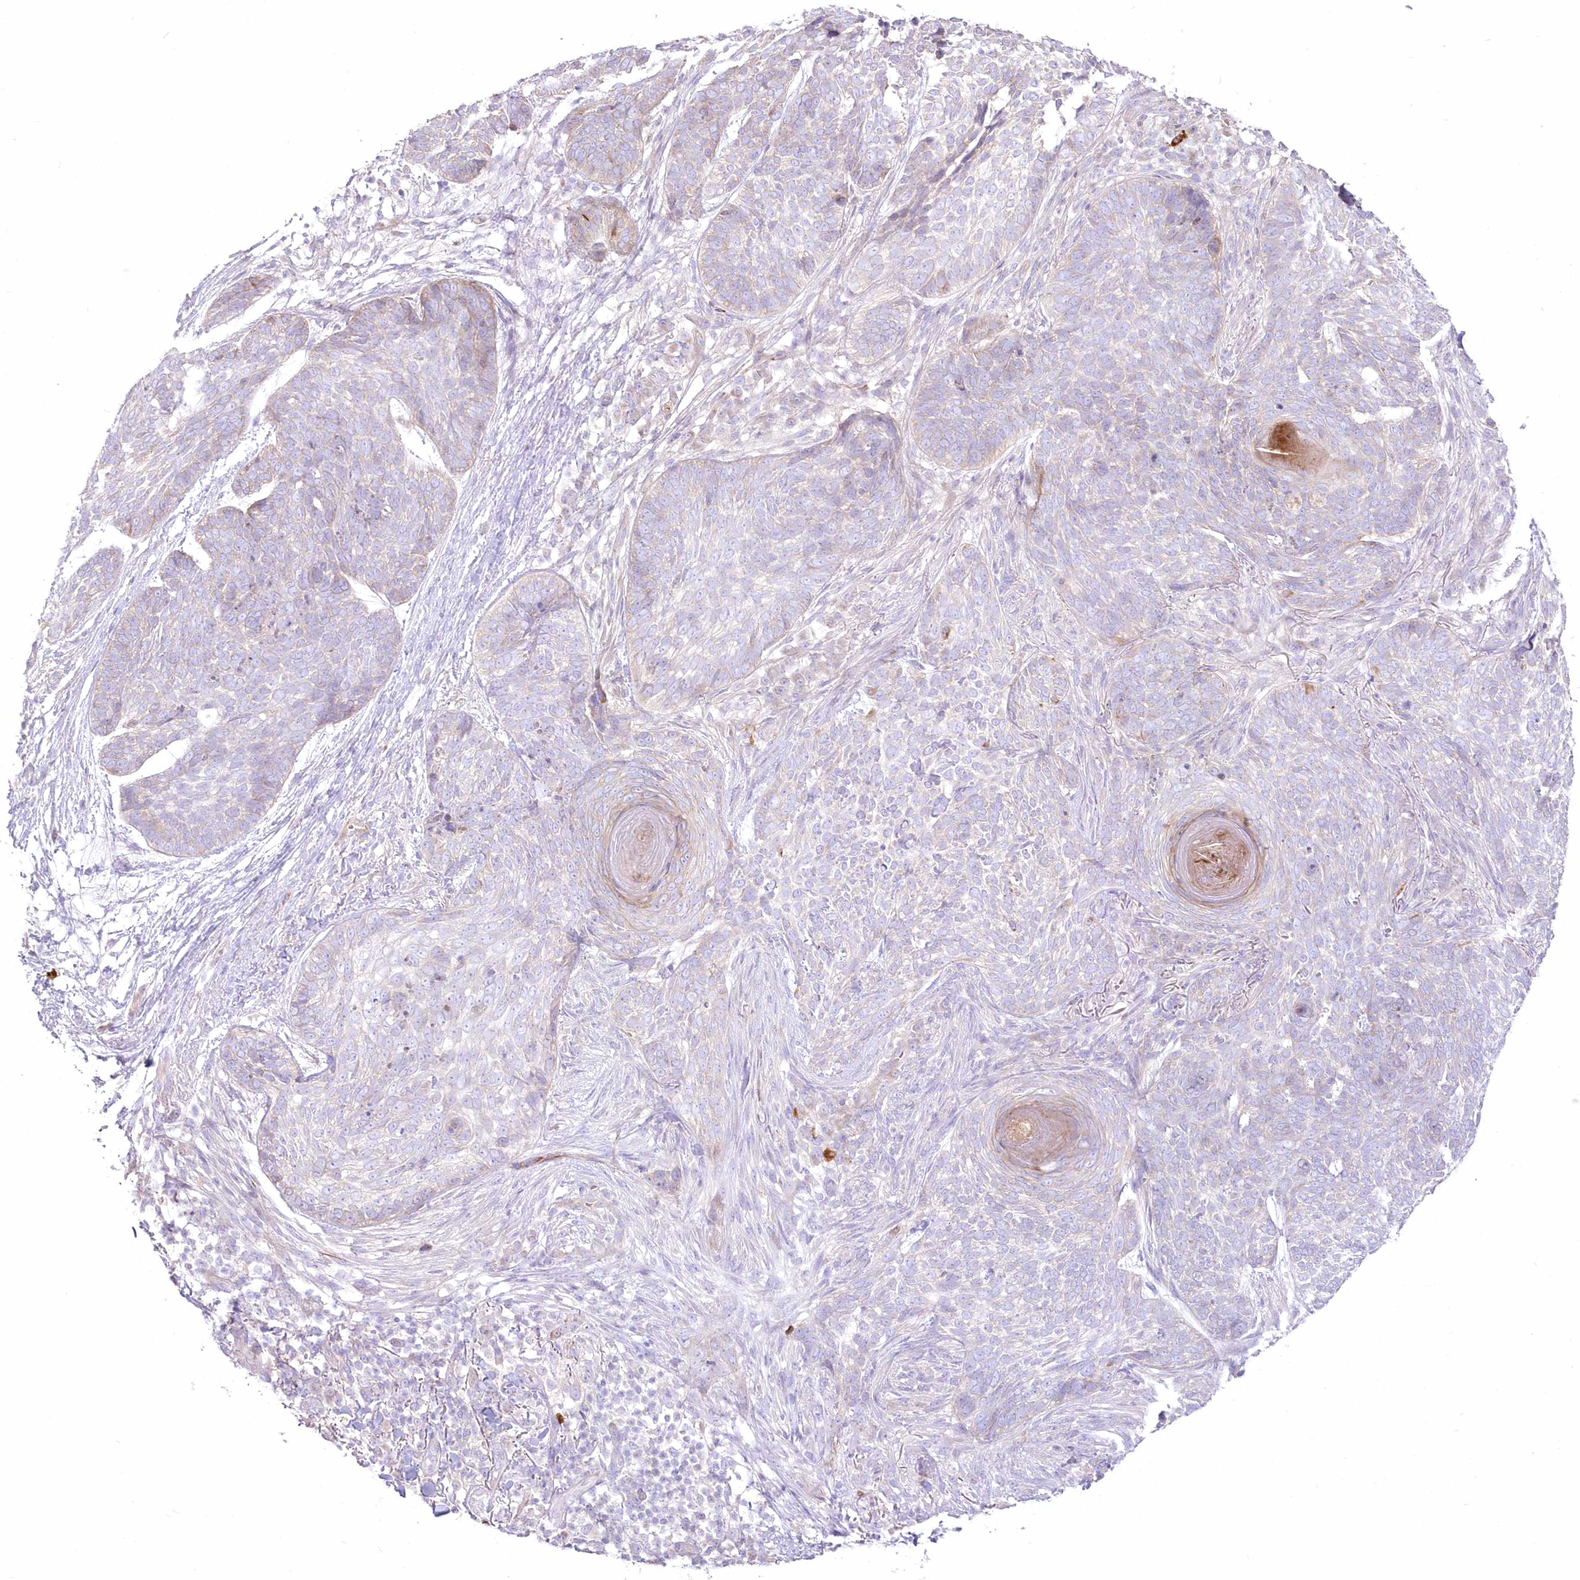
{"staining": {"intensity": "weak", "quantity": "25%-75%", "location": "cytoplasmic/membranous"}, "tissue": "skin cancer", "cell_type": "Tumor cells", "image_type": "cancer", "snomed": [{"axis": "morphology", "description": "Basal cell carcinoma"}, {"axis": "topography", "description": "Skin"}], "caption": "This micrograph shows IHC staining of human skin cancer (basal cell carcinoma), with low weak cytoplasmic/membranous positivity in approximately 25%-75% of tumor cells.", "gene": "ZNF843", "patient": {"sex": "female", "age": 64}}